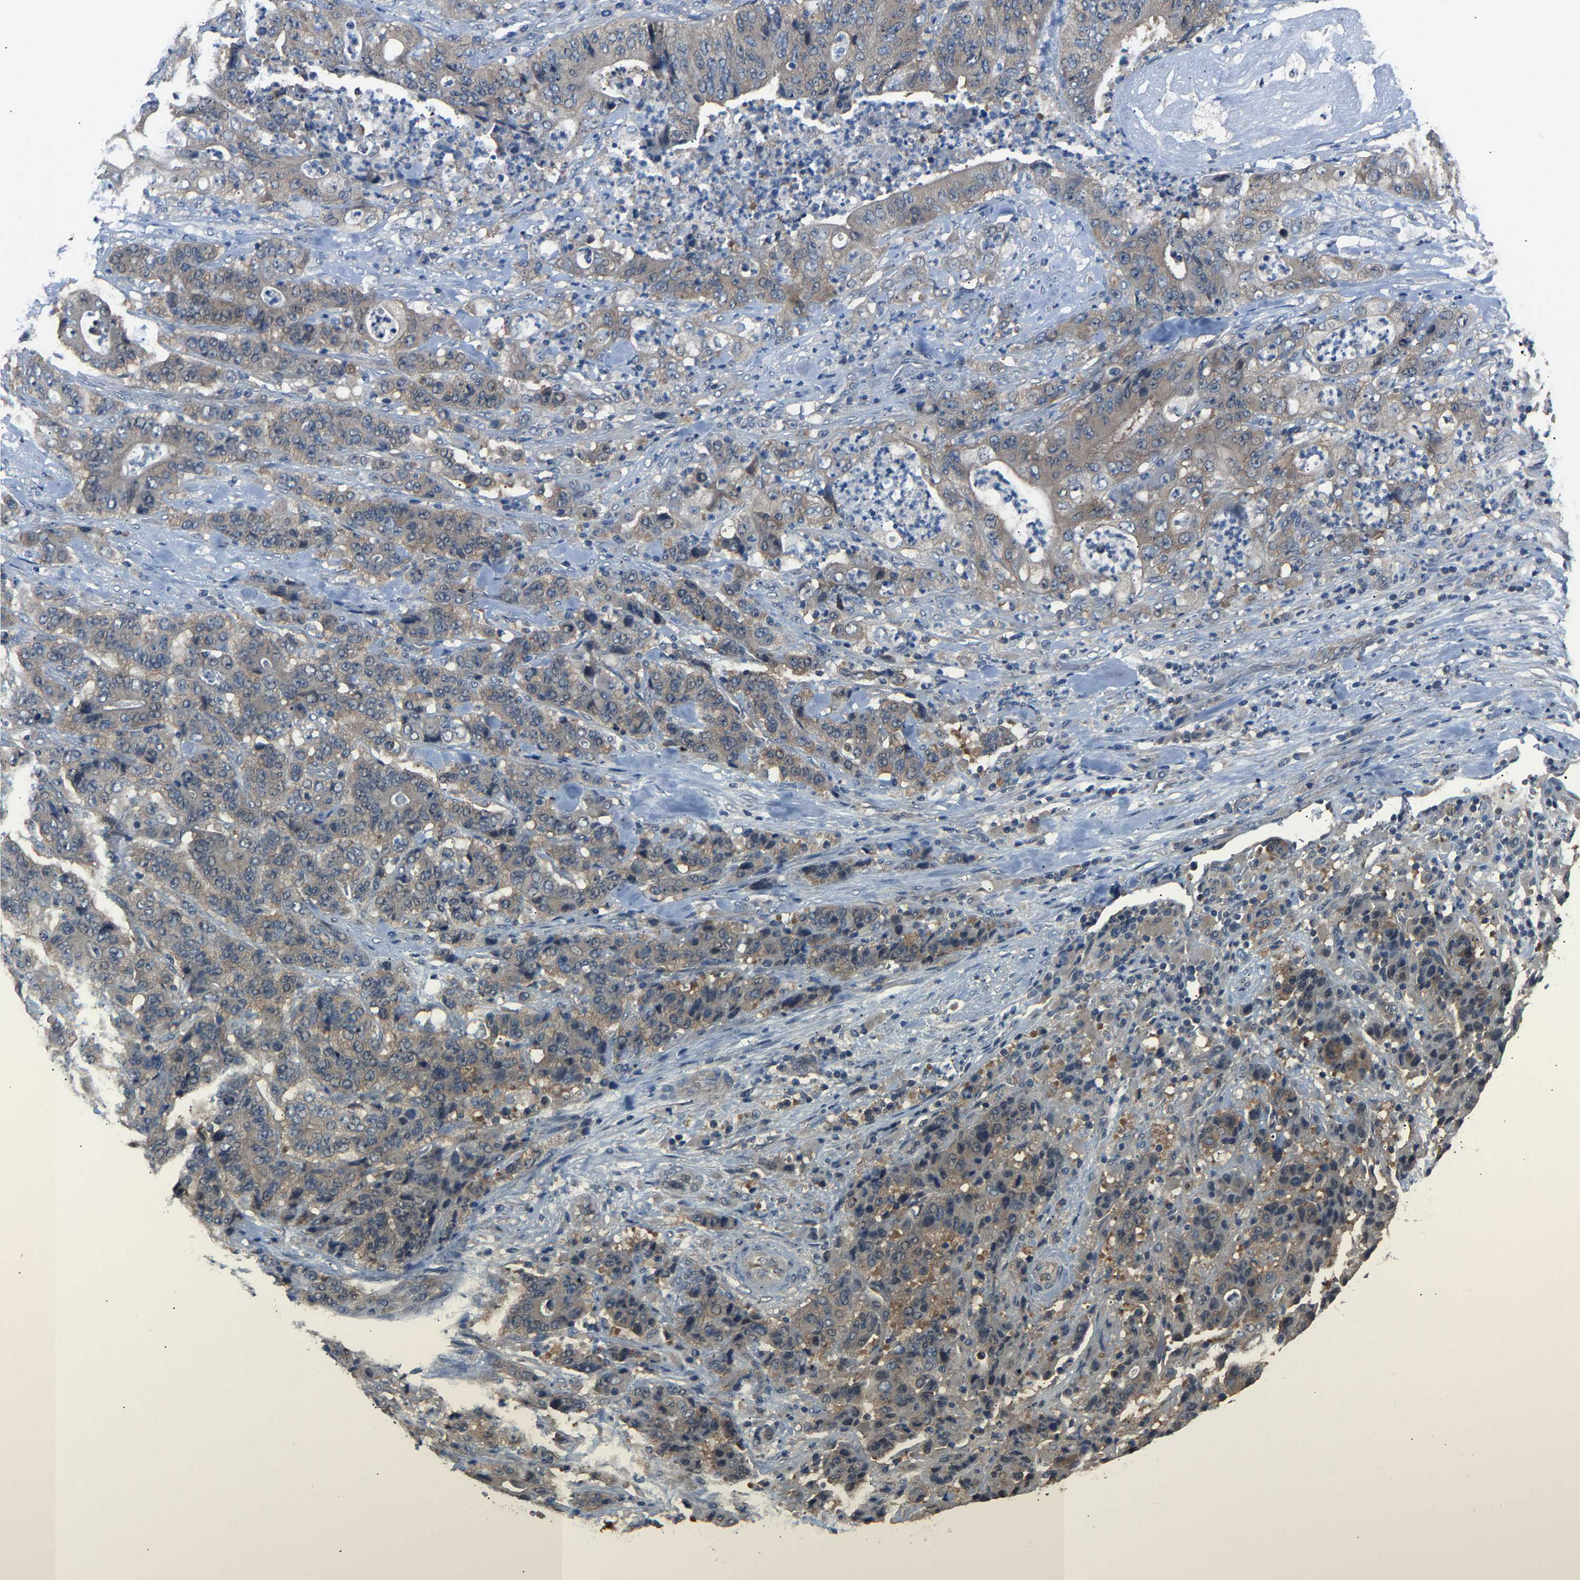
{"staining": {"intensity": "weak", "quantity": "<25%", "location": "cytoplasmic/membranous"}, "tissue": "stomach cancer", "cell_type": "Tumor cells", "image_type": "cancer", "snomed": [{"axis": "morphology", "description": "Adenocarcinoma, NOS"}, {"axis": "topography", "description": "Stomach"}], "caption": "Tumor cells are negative for brown protein staining in stomach cancer.", "gene": "ABCC9", "patient": {"sex": "female", "age": 73}}